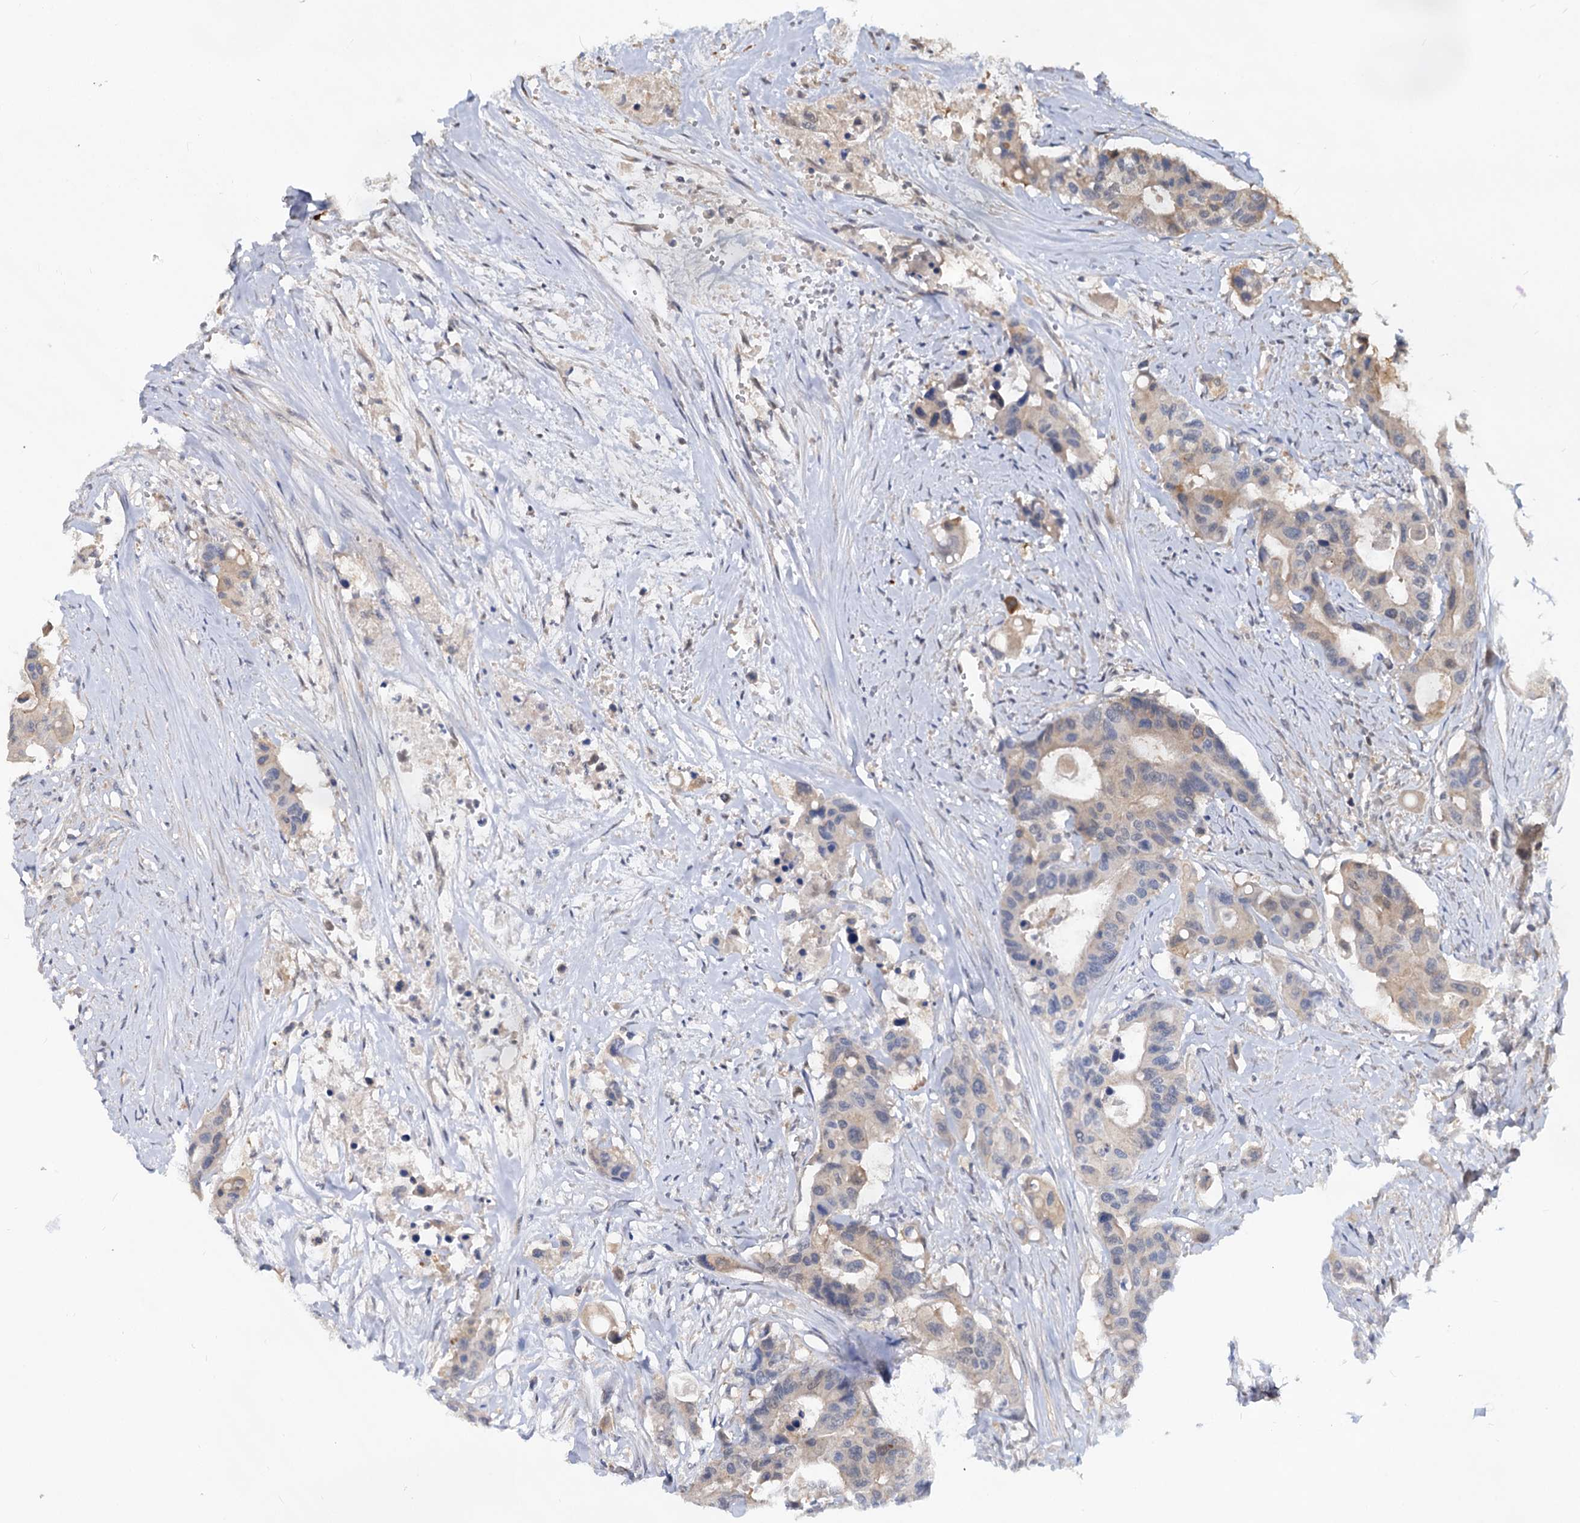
{"staining": {"intensity": "weak", "quantity": "<25%", "location": "cytoplasmic/membranous"}, "tissue": "colorectal cancer", "cell_type": "Tumor cells", "image_type": "cancer", "snomed": [{"axis": "morphology", "description": "Adenocarcinoma, NOS"}, {"axis": "topography", "description": "Colon"}], "caption": "DAB (3,3'-diaminobenzidine) immunohistochemical staining of colorectal adenocarcinoma exhibits no significant positivity in tumor cells.", "gene": "SNX15", "patient": {"sex": "male", "age": 77}}